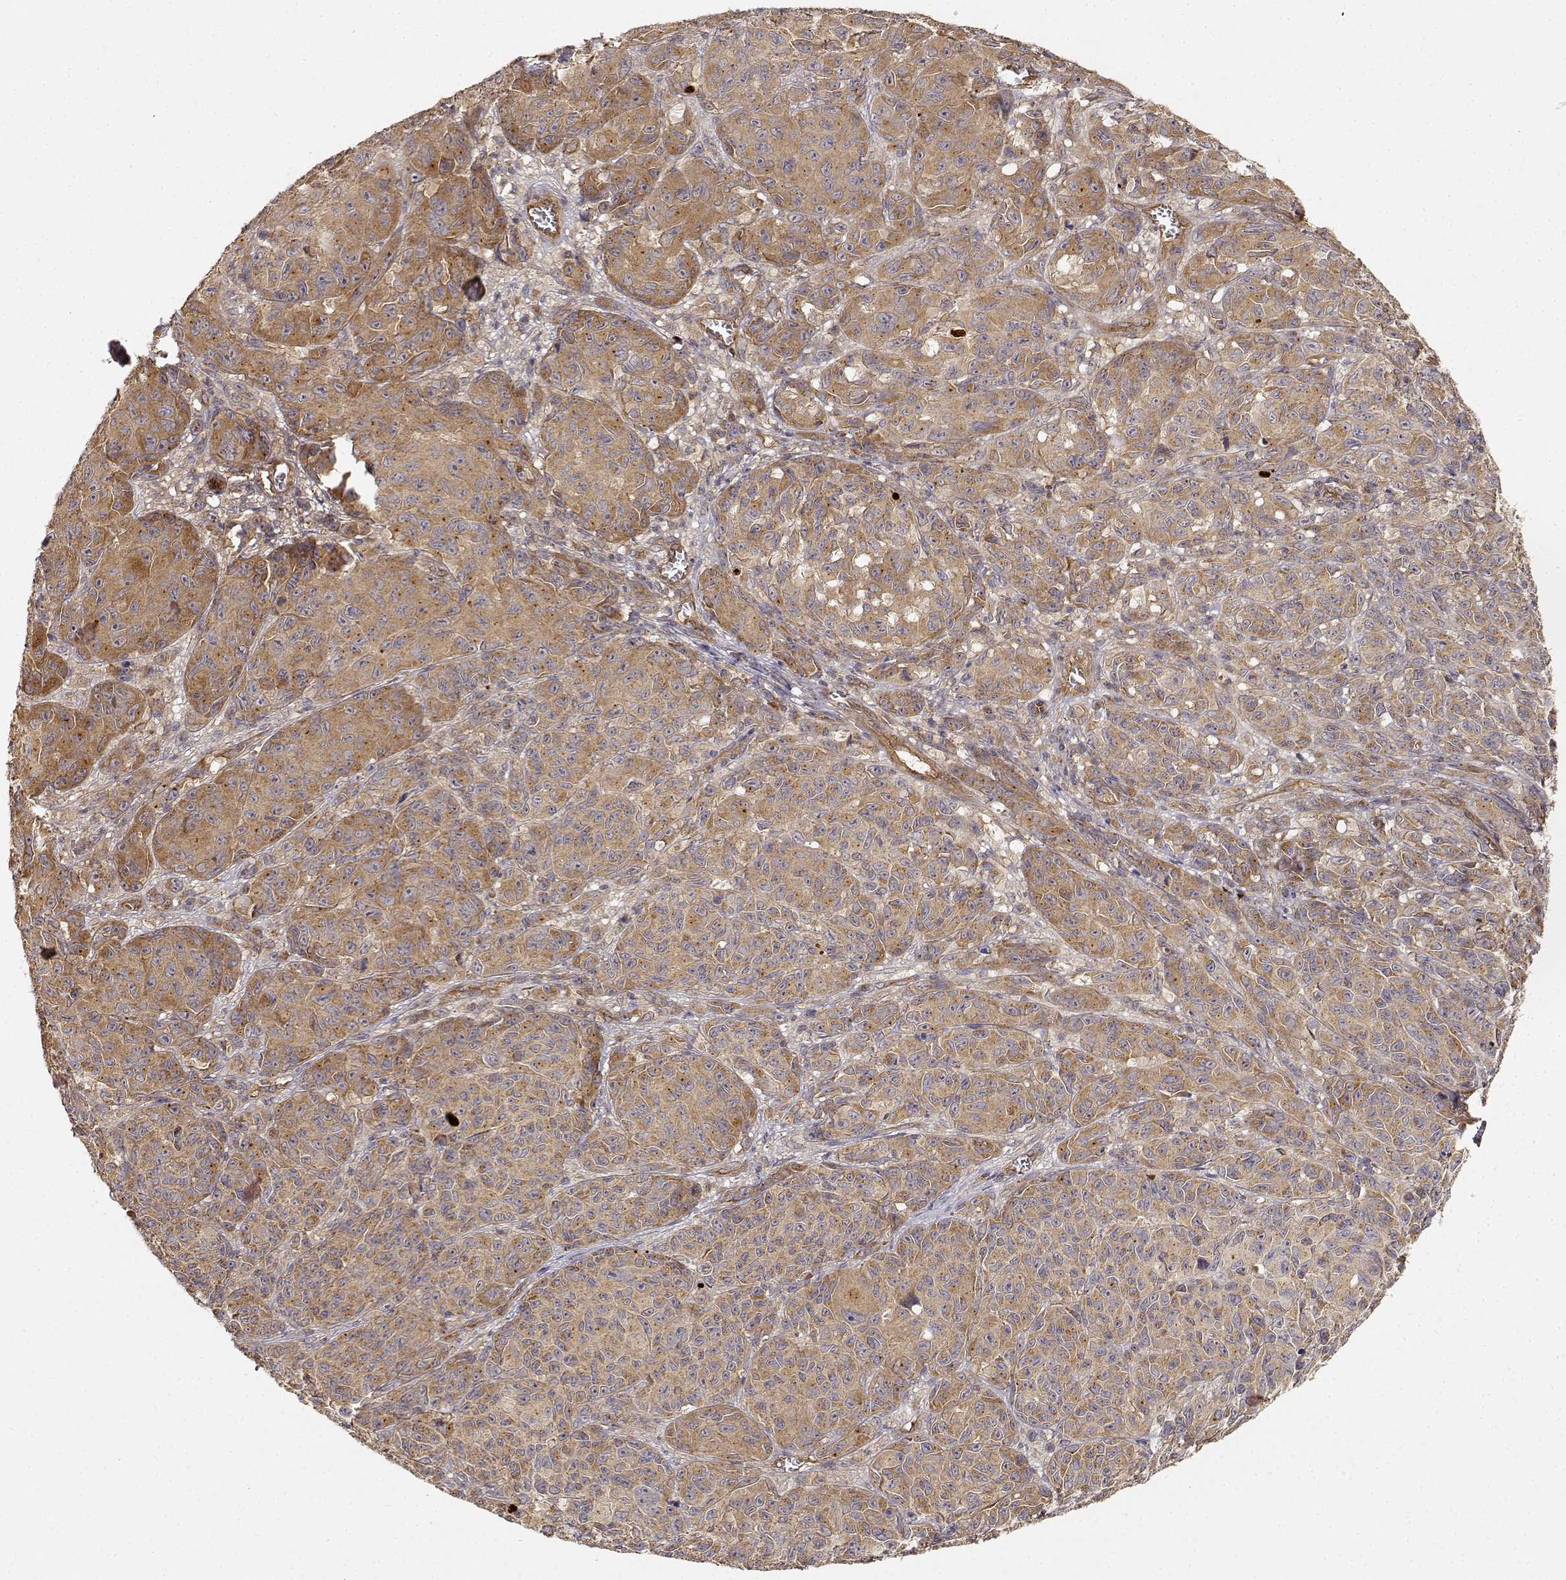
{"staining": {"intensity": "moderate", "quantity": ">75%", "location": "cytoplasmic/membranous"}, "tissue": "melanoma", "cell_type": "Tumor cells", "image_type": "cancer", "snomed": [{"axis": "morphology", "description": "Malignant melanoma, NOS"}, {"axis": "topography", "description": "Vulva, labia, clitoris and Bartholin´s gland, NO"}], "caption": "Malignant melanoma stained with a protein marker shows moderate staining in tumor cells.", "gene": "CDK5RAP2", "patient": {"sex": "female", "age": 75}}